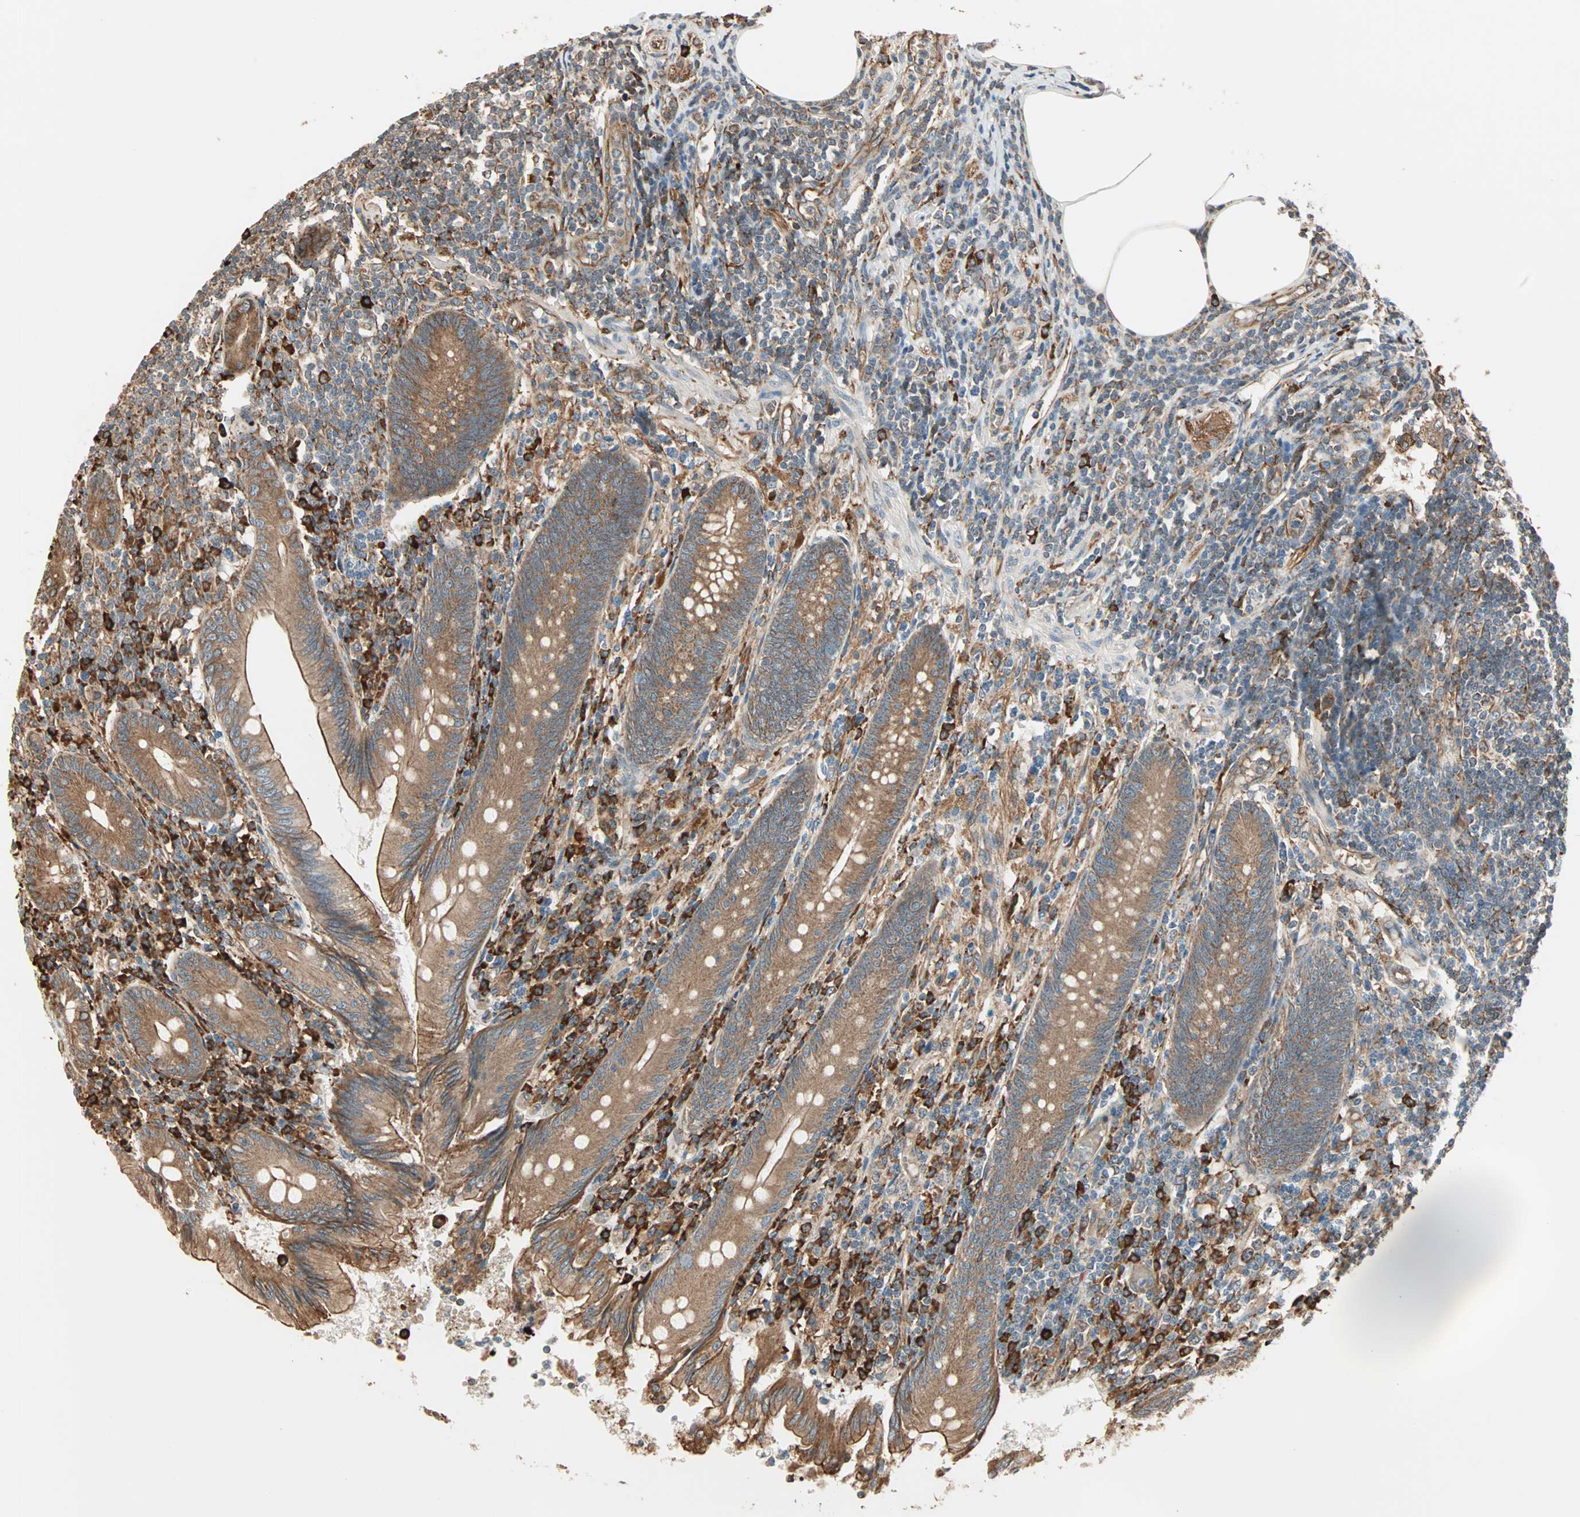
{"staining": {"intensity": "strong", "quantity": ">75%", "location": "cytoplasmic/membranous"}, "tissue": "appendix", "cell_type": "Glandular cells", "image_type": "normal", "snomed": [{"axis": "morphology", "description": "Normal tissue, NOS"}, {"axis": "morphology", "description": "Inflammation, NOS"}, {"axis": "topography", "description": "Appendix"}], "caption": "Immunohistochemical staining of benign appendix reveals strong cytoplasmic/membranous protein staining in about >75% of glandular cells. Nuclei are stained in blue.", "gene": "P4HA1", "patient": {"sex": "male", "age": 46}}